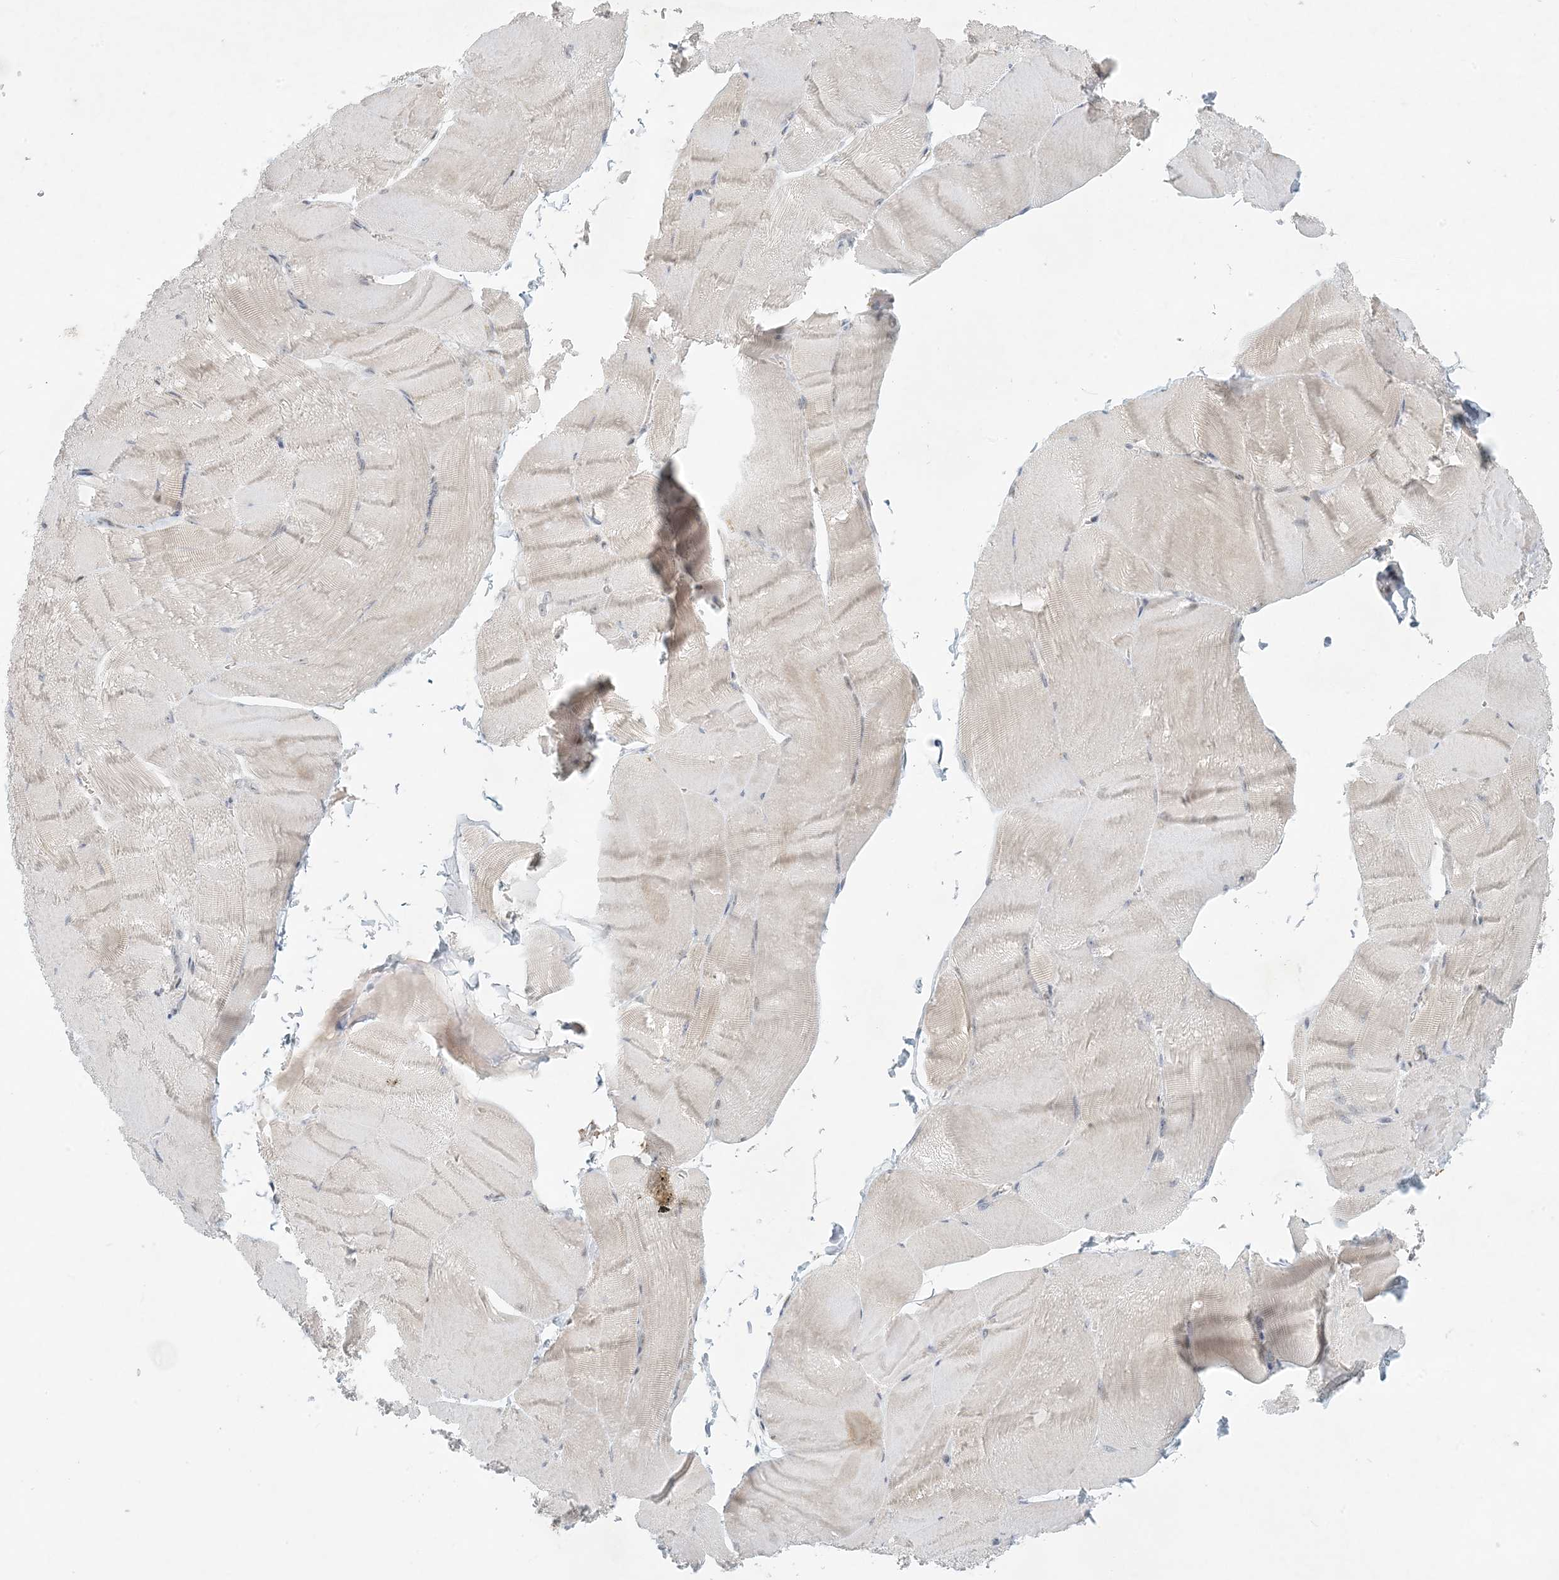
{"staining": {"intensity": "weak", "quantity": "25%-75%", "location": "cytoplasmic/membranous"}, "tissue": "skeletal muscle", "cell_type": "Myocytes", "image_type": "normal", "snomed": [{"axis": "morphology", "description": "Normal tissue, NOS"}, {"axis": "morphology", "description": "Basal cell carcinoma"}, {"axis": "topography", "description": "Skeletal muscle"}], "caption": "A brown stain highlights weak cytoplasmic/membranous expression of a protein in myocytes of normal skeletal muscle. The protein is shown in brown color, while the nuclei are stained blue.", "gene": "OBI1", "patient": {"sex": "female", "age": 64}}